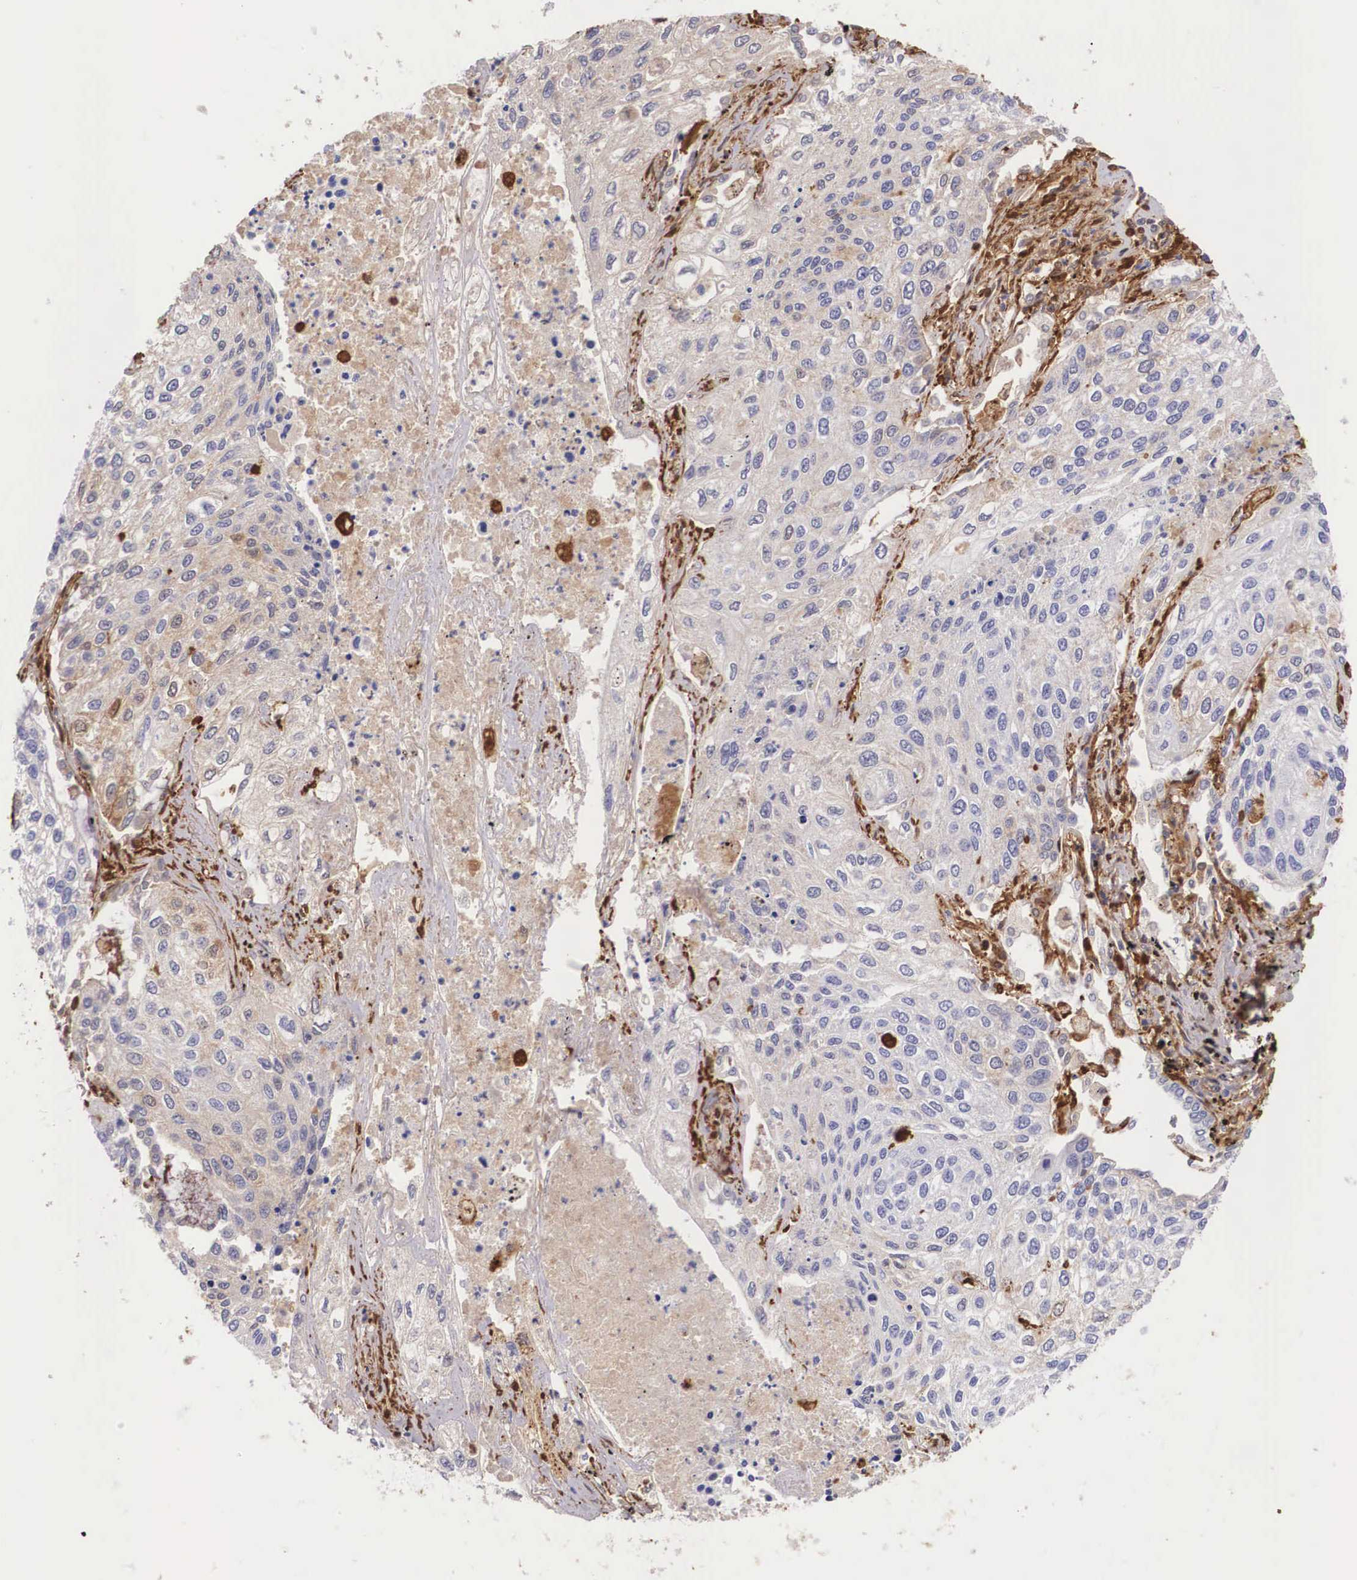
{"staining": {"intensity": "negative", "quantity": "none", "location": "none"}, "tissue": "lung cancer", "cell_type": "Tumor cells", "image_type": "cancer", "snomed": [{"axis": "morphology", "description": "Squamous cell carcinoma, NOS"}, {"axis": "topography", "description": "Lung"}], "caption": "This is an immunohistochemistry (IHC) micrograph of human squamous cell carcinoma (lung). There is no expression in tumor cells.", "gene": "LGALS1", "patient": {"sex": "male", "age": 75}}